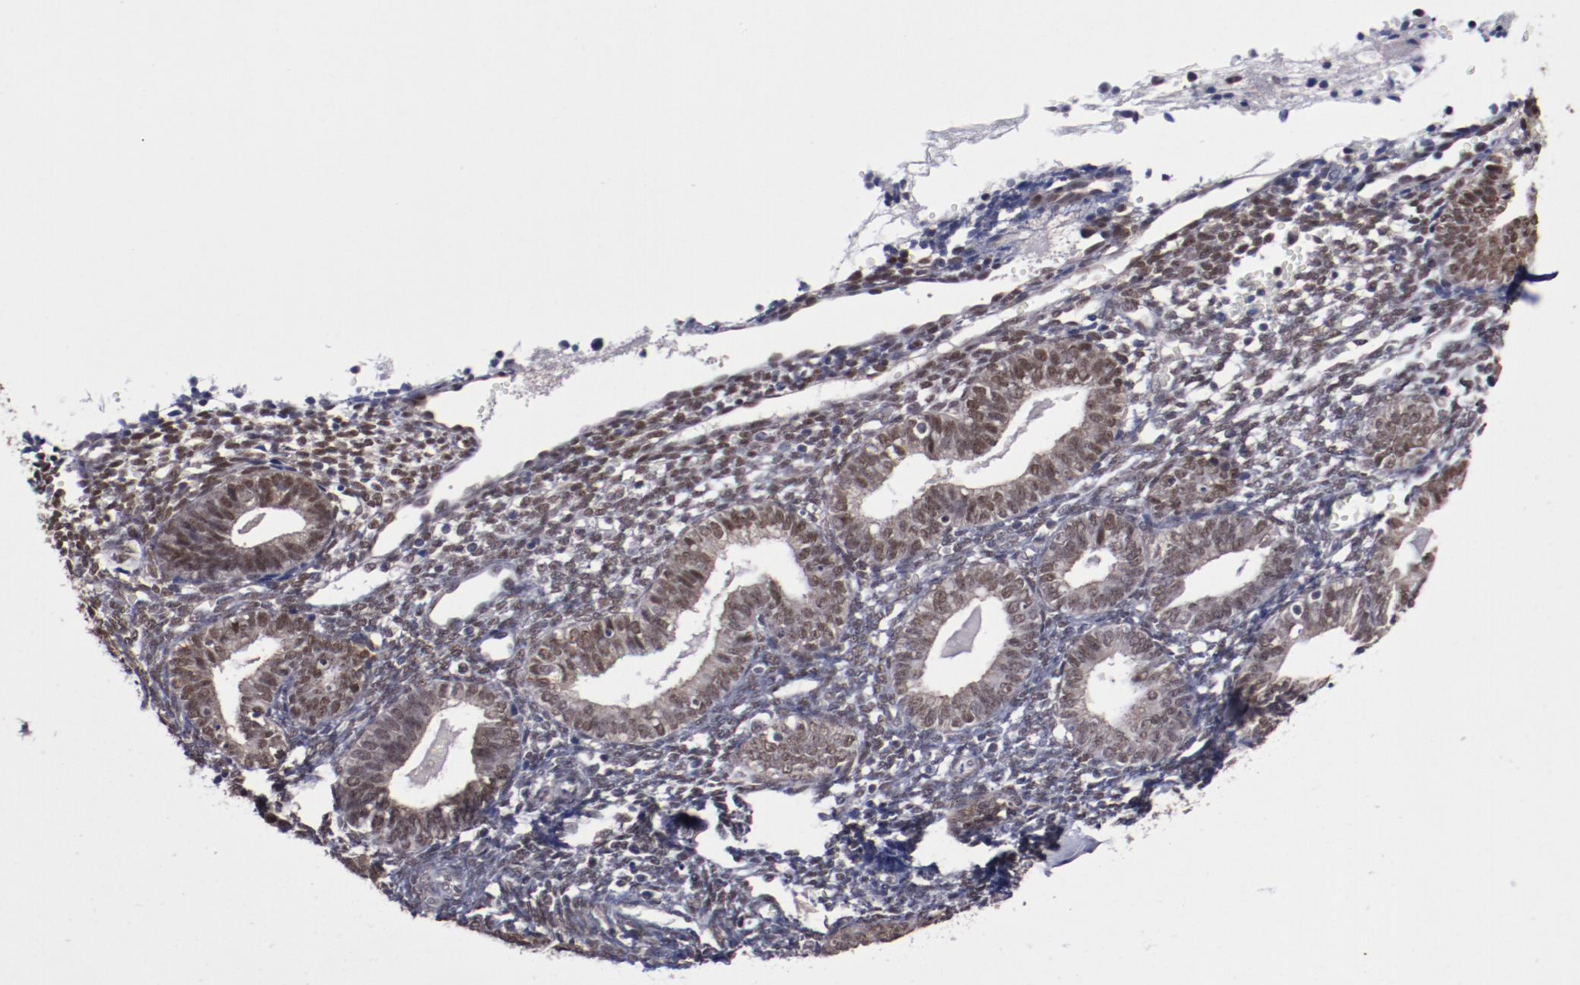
{"staining": {"intensity": "moderate", "quantity": "25%-75%", "location": "nuclear"}, "tissue": "endometrium", "cell_type": "Cells in endometrial stroma", "image_type": "normal", "snomed": [{"axis": "morphology", "description": "Normal tissue, NOS"}, {"axis": "topography", "description": "Endometrium"}], "caption": "Cells in endometrial stroma demonstrate medium levels of moderate nuclear expression in about 25%-75% of cells in unremarkable endometrium.", "gene": "ARNT", "patient": {"sex": "female", "age": 61}}